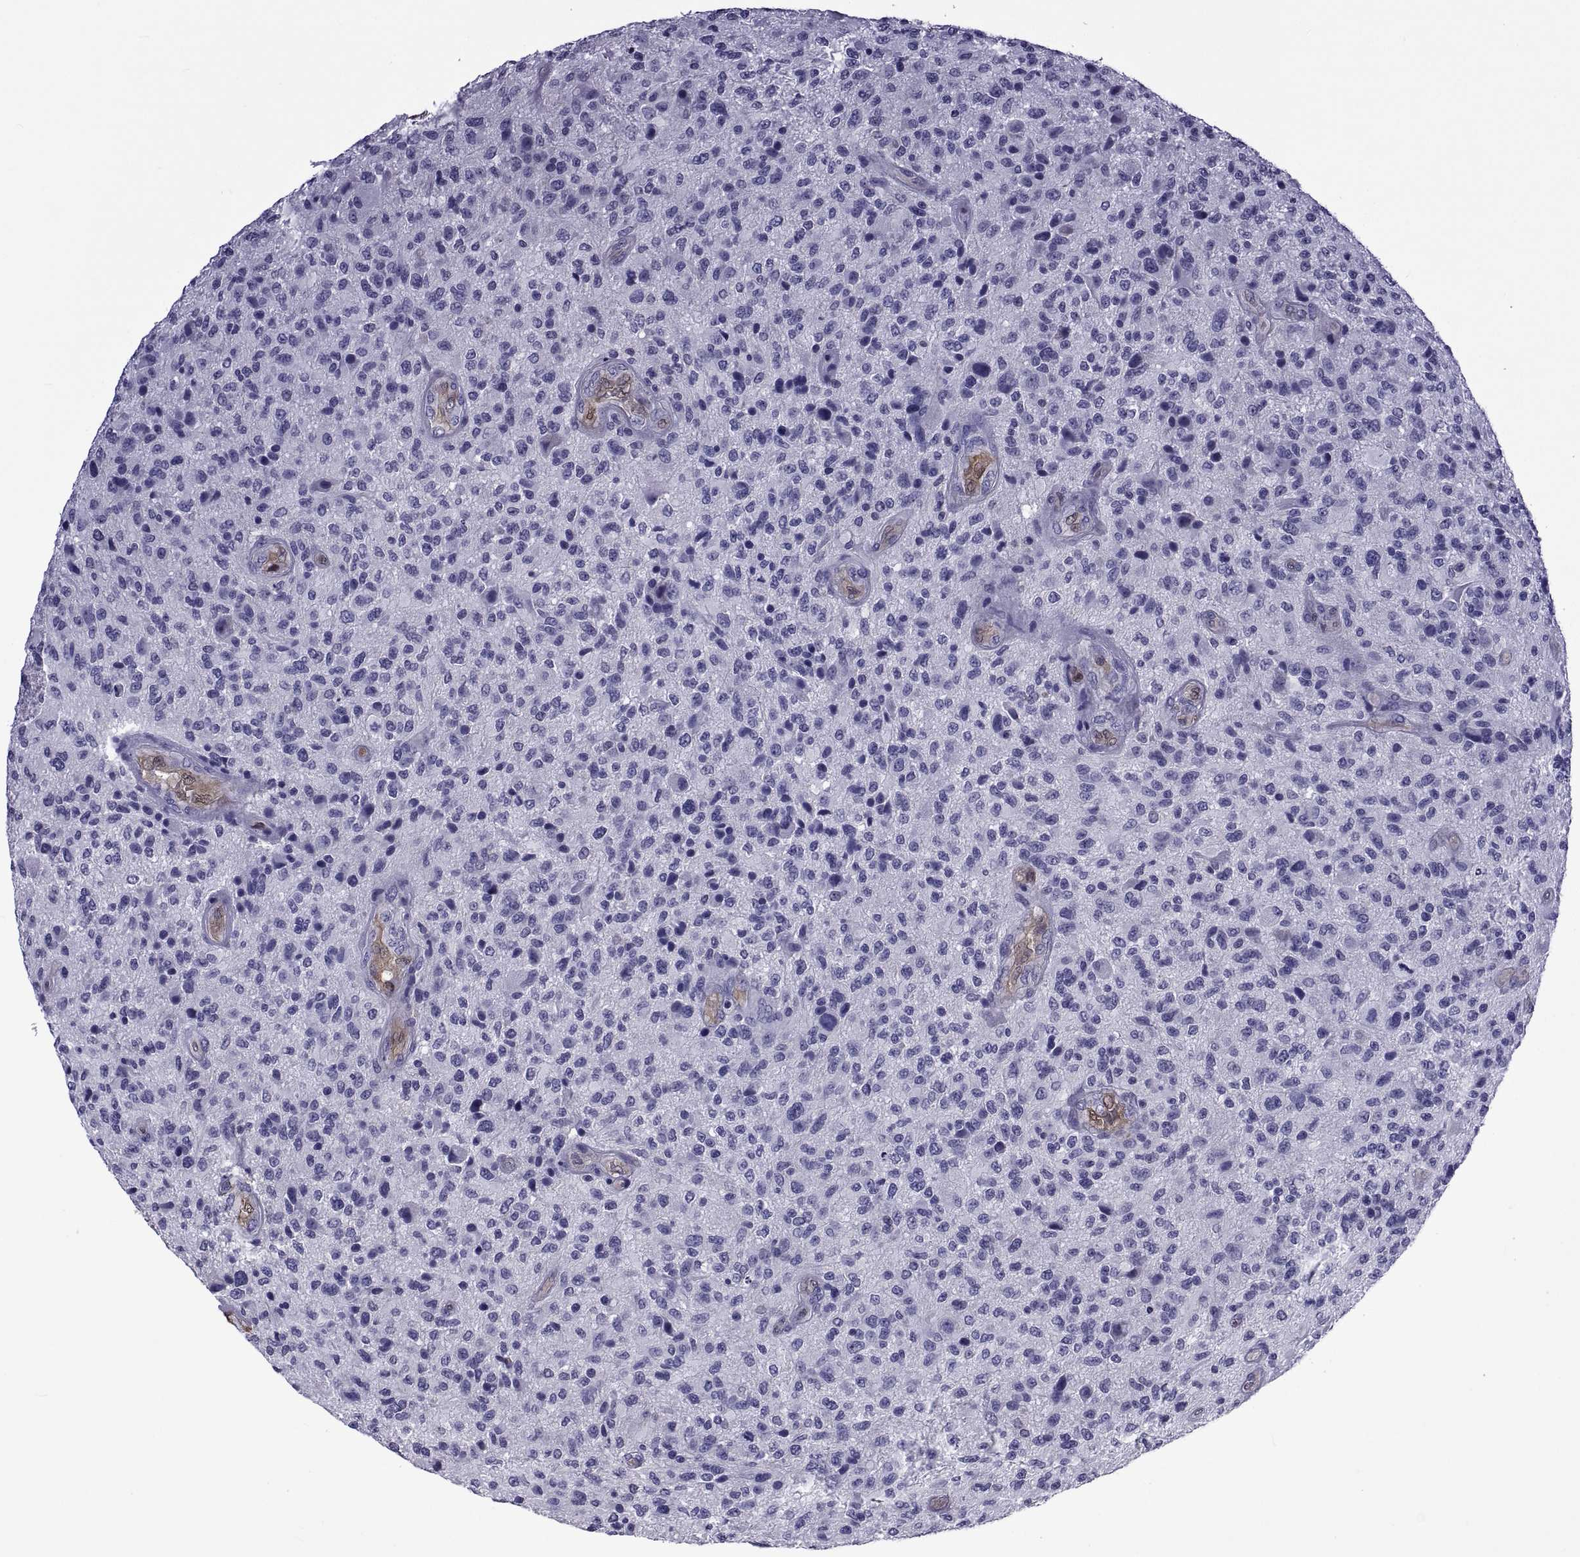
{"staining": {"intensity": "negative", "quantity": "none", "location": "none"}, "tissue": "glioma", "cell_type": "Tumor cells", "image_type": "cancer", "snomed": [{"axis": "morphology", "description": "Glioma, malignant, High grade"}, {"axis": "topography", "description": "Brain"}], "caption": "High power microscopy micrograph of an IHC photomicrograph of malignant glioma (high-grade), revealing no significant expression in tumor cells.", "gene": "LCN9", "patient": {"sex": "male", "age": 47}}